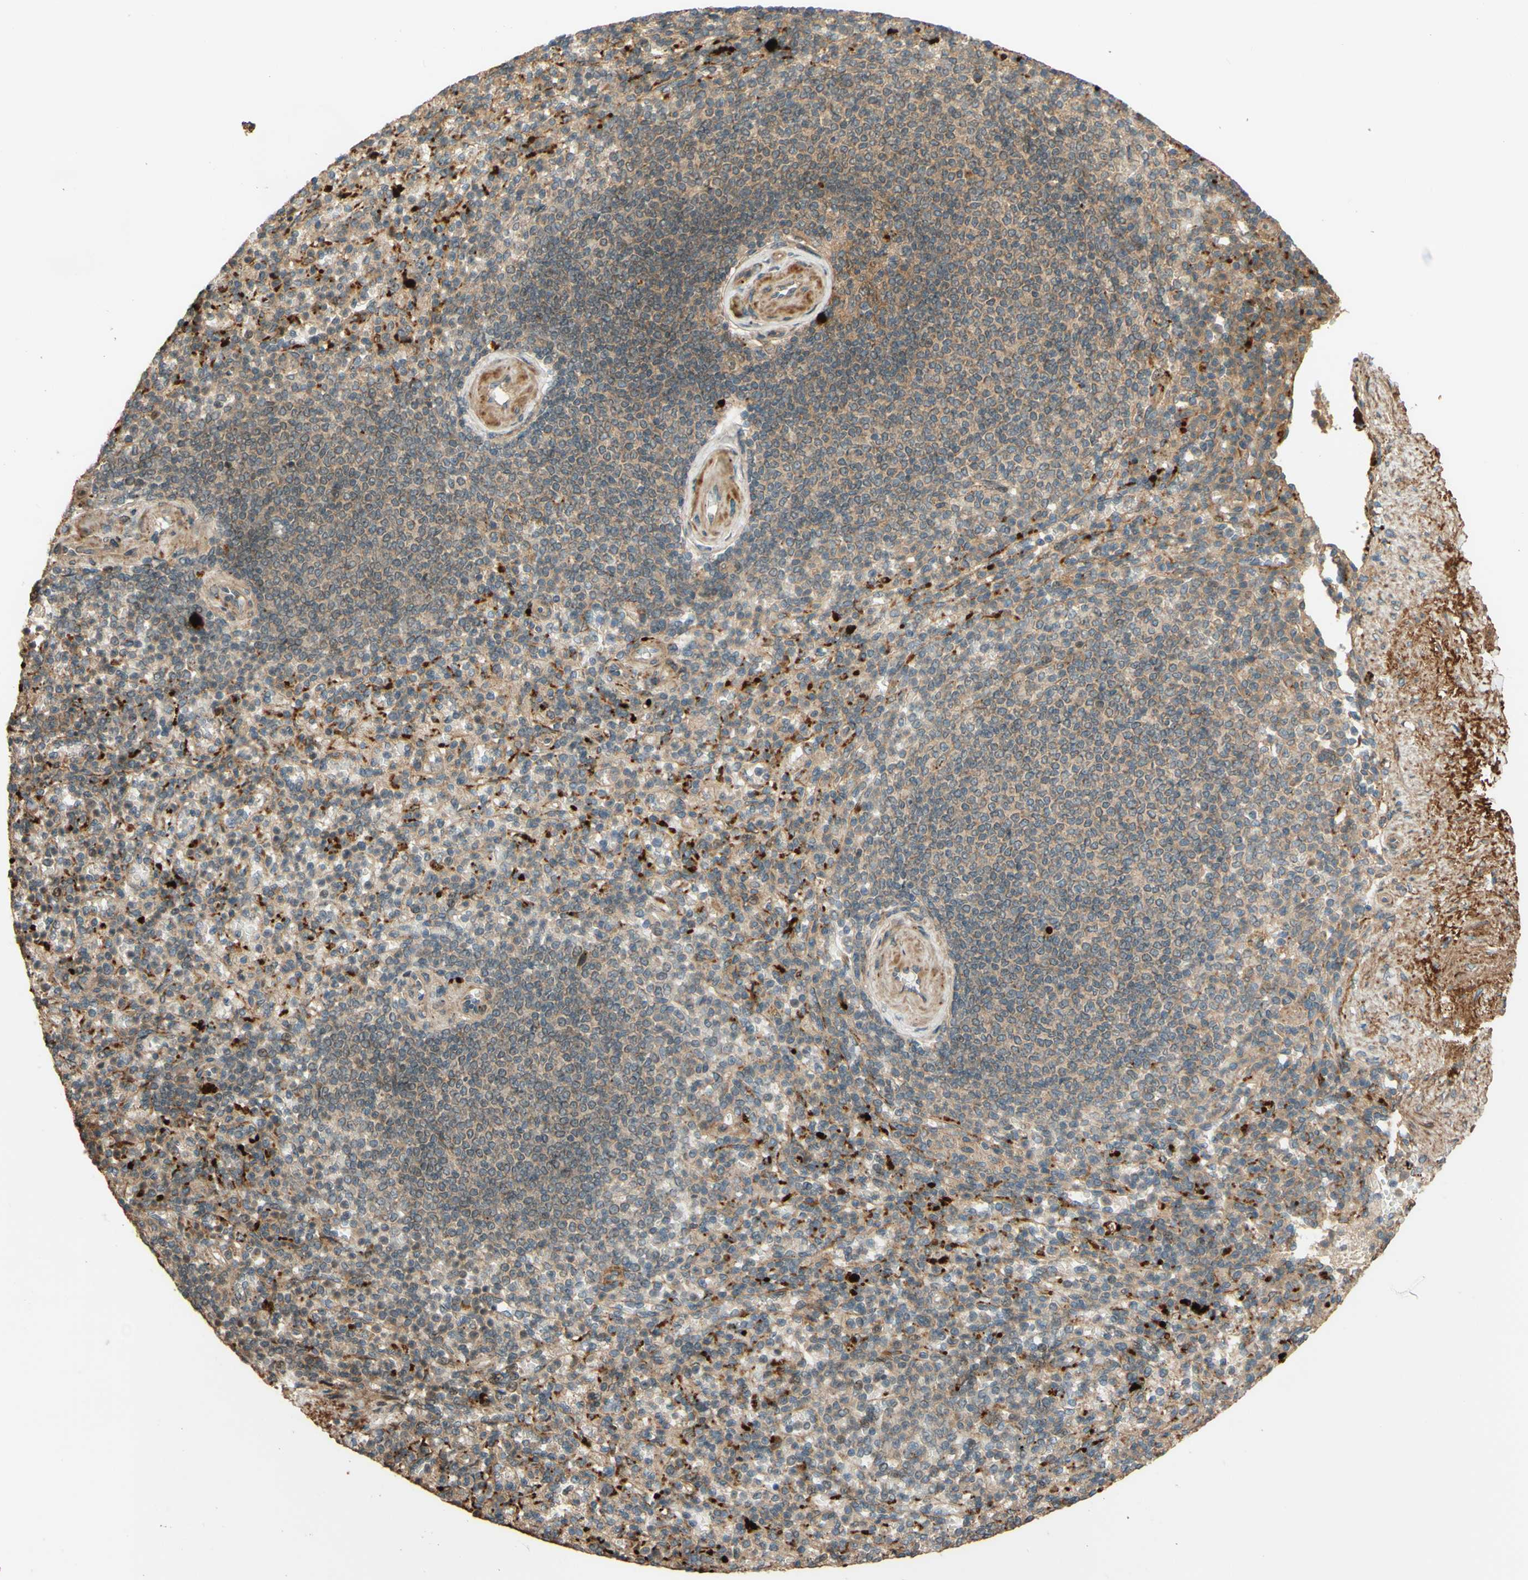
{"staining": {"intensity": "weak", "quantity": ">75%", "location": "cytoplasmic/membranous"}, "tissue": "spleen", "cell_type": "Cells in red pulp", "image_type": "normal", "snomed": [{"axis": "morphology", "description": "Normal tissue, NOS"}, {"axis": "topography", "description": "Spleen"}], "caption": "Brown immunohistochemical staining in unremarkable spleen shows weak cytoplasmic/membranous staining in approximately >75% of cells in red pulp.", "gene": "RNF19A", "patient": {"sex": "female", "age": 74}}